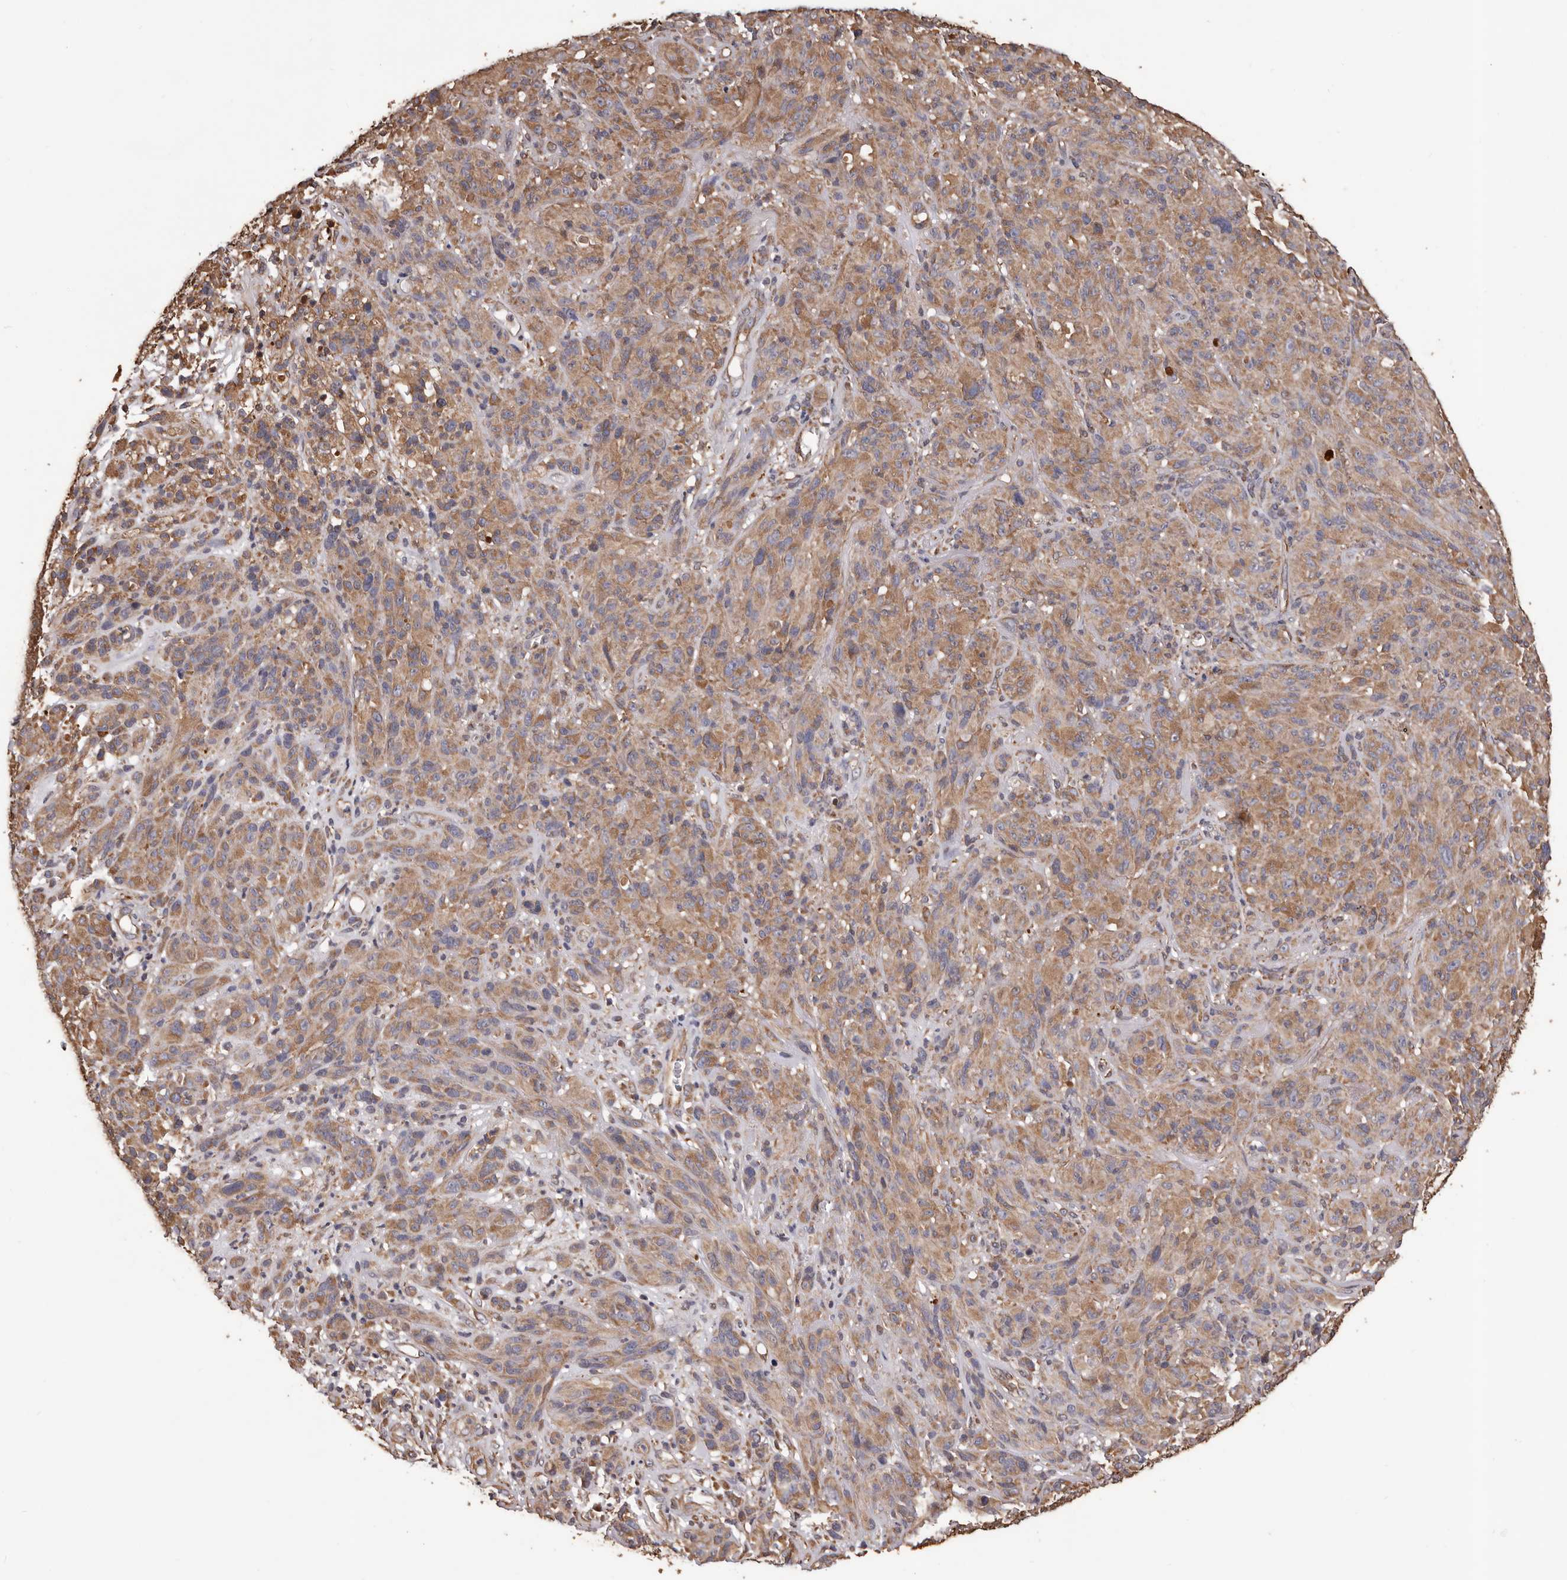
{"staining": {"intensity": "moderate", "quantity": ">75%", "location": "cytoplasmic/membranous"}, "tissue": "melanoma", "cell_type": "Tumor cells", "image_type": "cancer", "snomed": [{"axis": "morphology", "description": "Malignant melanoma, NOS"}, {"axis": "topography", "description": "Skin of head"}], "caption": "Immunohistochemistry image of melanoma stained for a protein (brown), which displays medium levels of moderate cytoplasmic/membranous expression in approximately >75% of tumor cells.", "gene": "CEP104", "patient": {"sex": "male", "age": 96}}